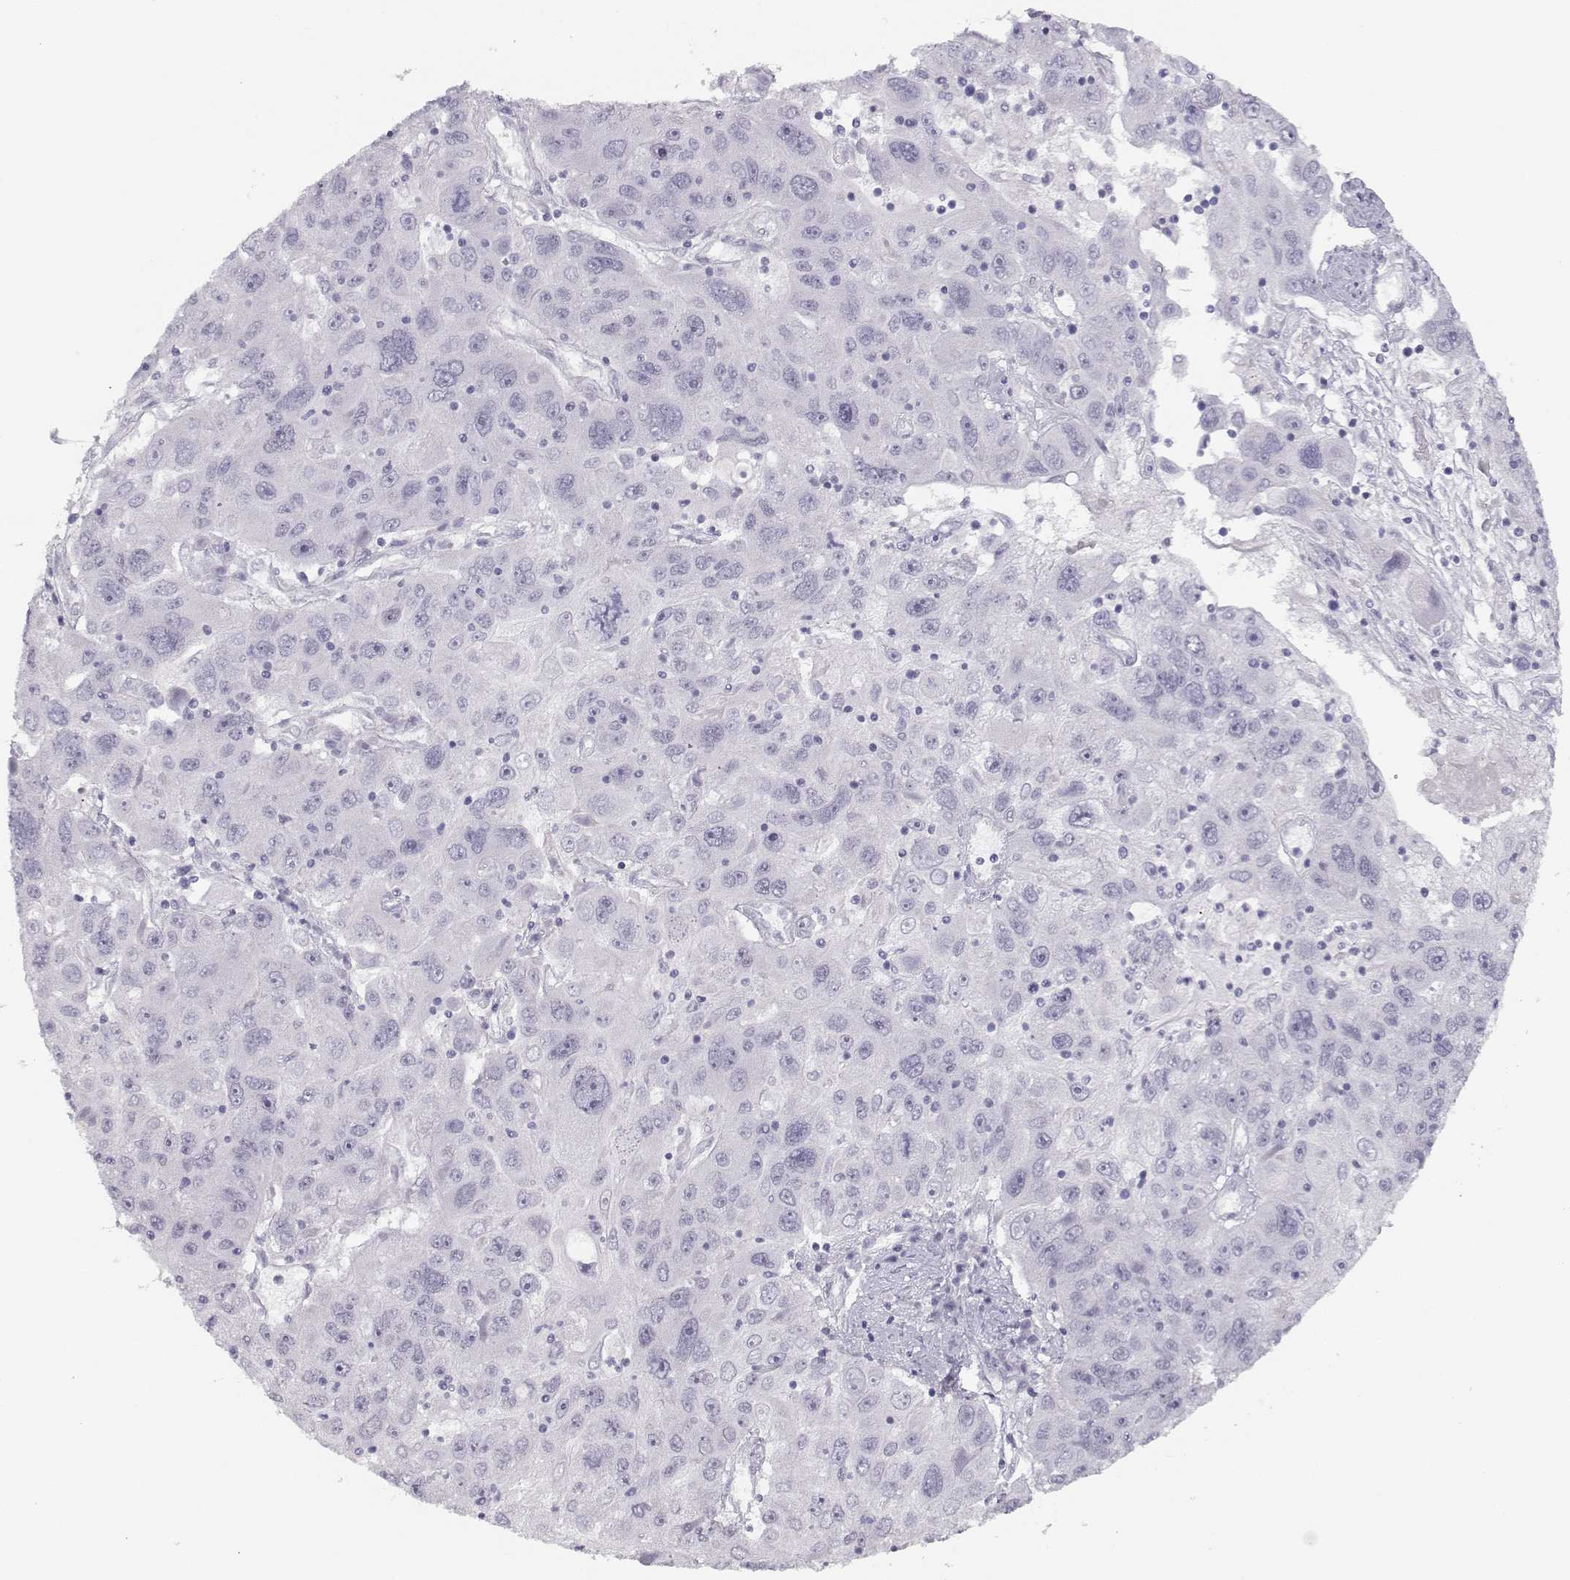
{"staining": {"intensity": "negative", "quantity": "none", "location": "none"}, "tissue": "stomach cancer", "cell_type": "Tumor cells", "image_type": "cancer", "snomed": [{"axis": "morphology", "description": "Adenocarcinoma, NOS"}, {"axis": "topography", "description": "Stomach"}], "caption": "Tumor cells are negative for brown protein staining in stomach cancer.", "gene": "IMPG1", "patient": {"sex": "male", "age": 56}}